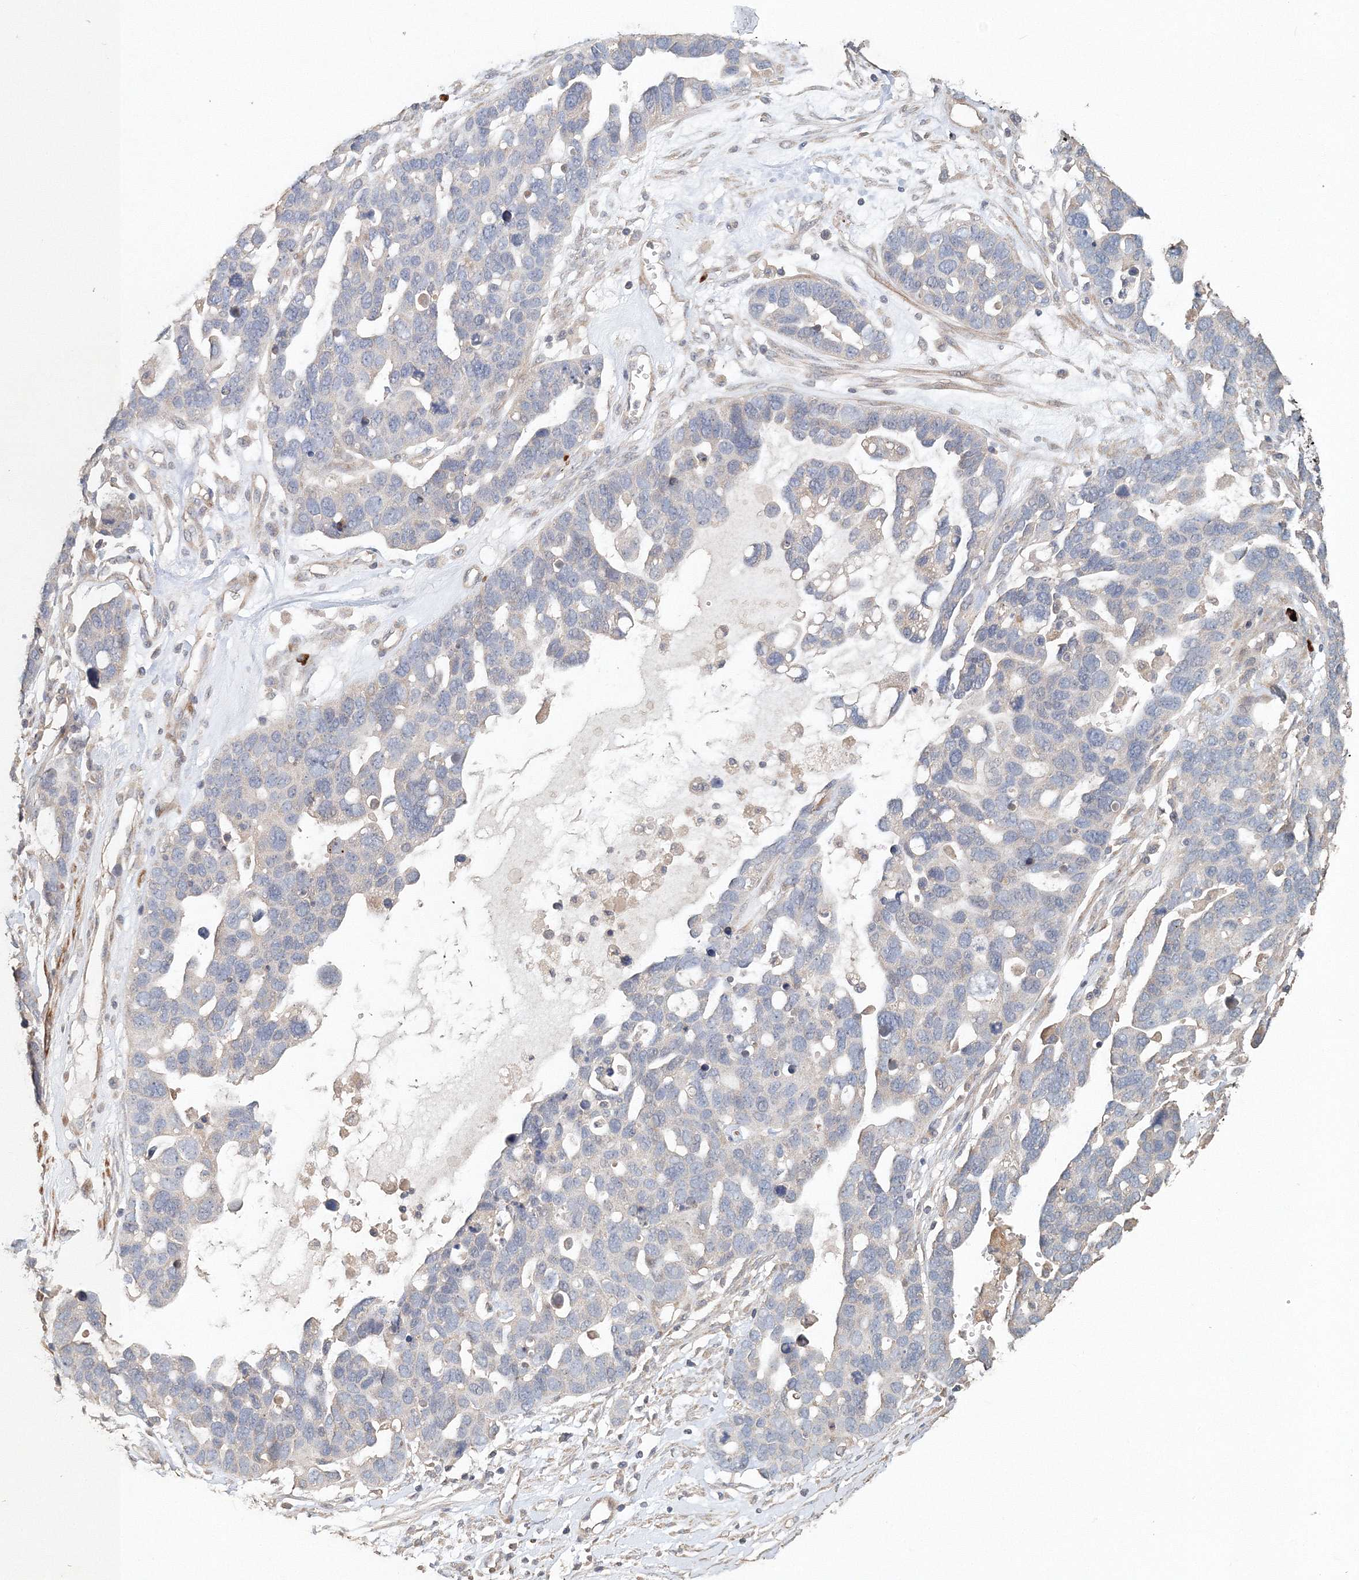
{"staining": {"intensity": "negative", "quantity": "none", "location": "none"}, "tissue": "ovarian cancer", "cell_type": "Tumor cells", "image_type": "cancer", "snomed": [{"axis": "morphology", "description": "Cystadenocarcinoma, serous, NOS"}, {"axis": "topography", "description": "Ovary"}], "caption": "DAB (3,3'-diaminobenzidine) immunohistochemical staining of ovarian serous cystadenocarcinoma demonstrates no significant expression in tumor cells.", "gene": "NALF2", "patient": {"sex": "female", "age": 54}}